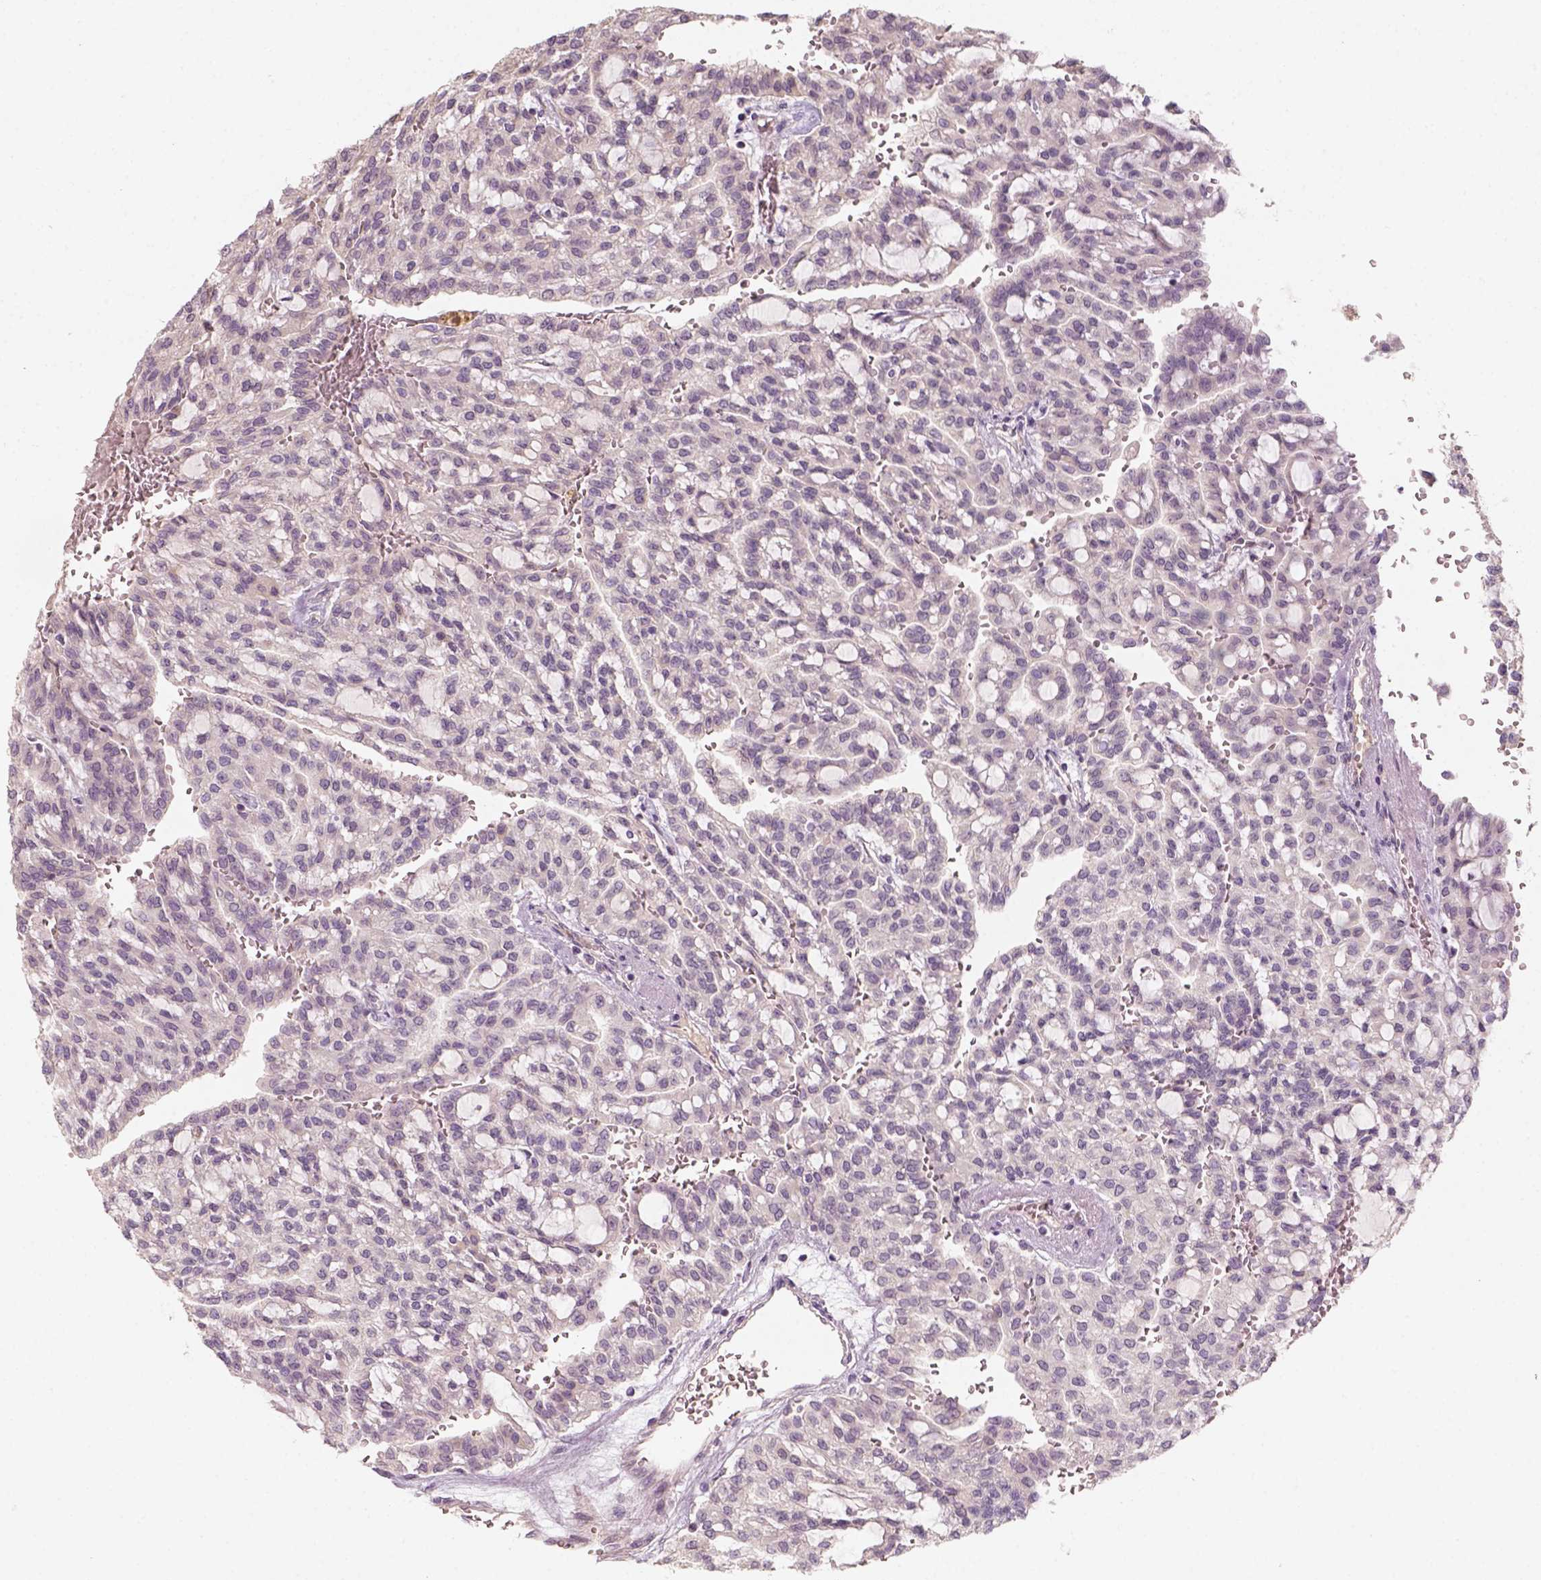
{"staining": {"intensity": "negative", "quantity": "none", "location": "none"}, "tissue": "renal cancer", "cell_type": "Tumor cells", "image_type": "cancer", "snomed": [{"axis": "morphology", "description": "Adenocarcinoma, NOS"}, {"axis": "topography", "description": "Kidney"}], "caption": "Immunohistochemistry histopathology image of renal adenocarcinoma stained for a protein (brown), which shows no positivity in tumor cells. Brightfield microscopy of IHC stained with DAB (brown) and hematoxylin (blue), captured at high magnification.", "gene": "AQP9", "patient": {"sex": "male", "age": 63}}